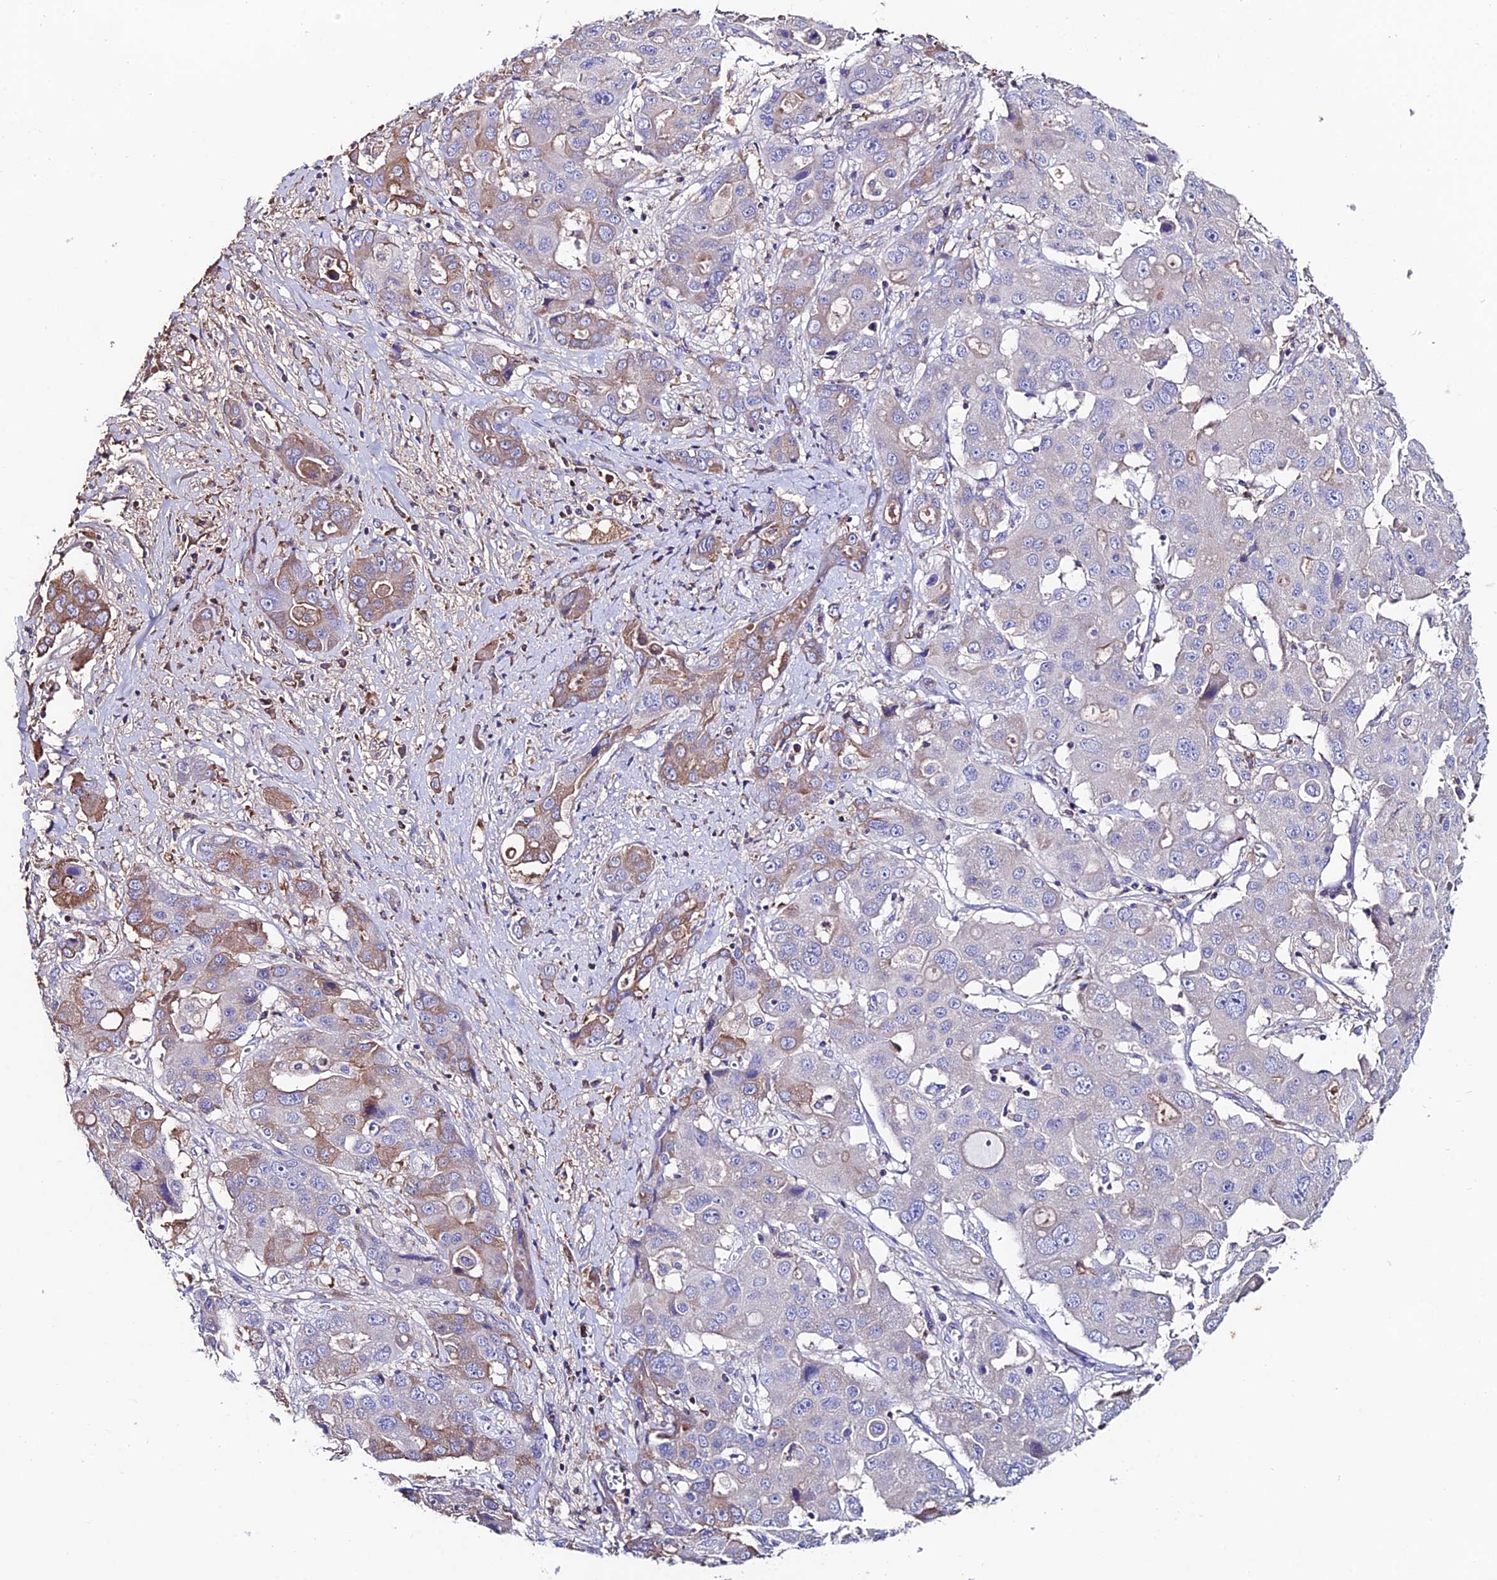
{"staining": {"intensity": "moderate", "quantity": "25%-75%", "location": "cytoplasmic/membranous"}, "tissue": "liver cancer", "cell_type": "Tumor cells", "image_type": "cancer", "snomed": [{"axis": "morphology", "description": "Cholangiocarcinoma"}, {"axis": "topography", "description": "Liver"}], "caption": "High-power microscopy captured an immunohistochemistry image of liver cancer (cholangiocarcinoma), revealing moderate cytoplasmic/membranous expression in approximately 25%-75% of tumor cells.", "gene": "SLC25A16", "patient": {"sex": "male", "age": 67}}